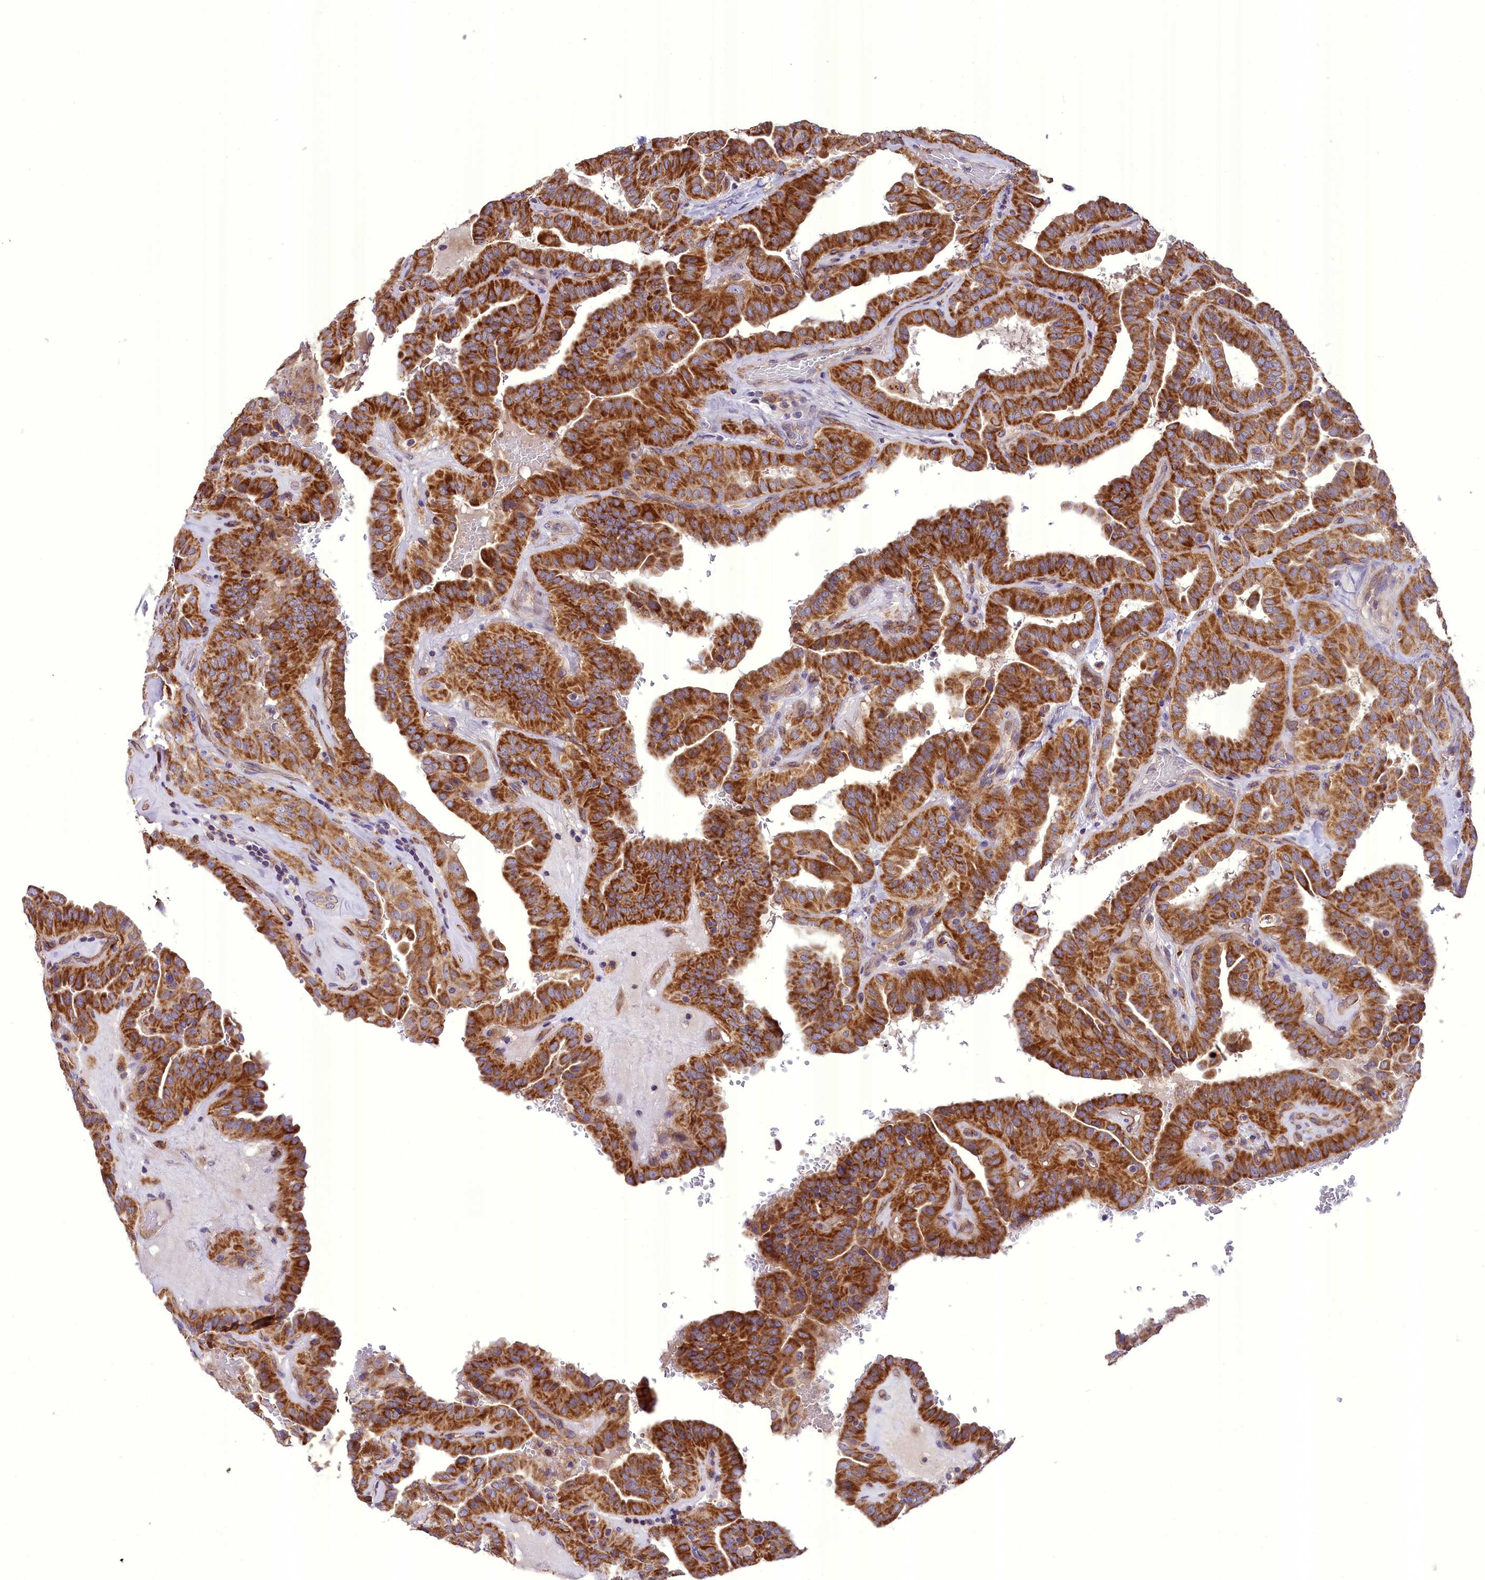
{"staining": {"intensity": "strong", "quantity": ">75%", "location": "cytoplasmic/membranous"}, "tissue": "thyroid cancer", "cell_type": "Tumor cells", "image_type": "cancer", "snomed": [{"axis": "morphology", "description": "Papillary adenocarcinoma, NOS"}, {"axis": "topography", "description": "Thyroid gland"}], "caption": "This photomicrograph exhibits thyroid papillary adenocarcinoma stained with IHC to label a protein in brown. The cytoplasmic/membranous of tumor cells show strong positivity for the protein. Nuclei are counter-stained blue.", "gene": "DNAJB9", "patient": {"sex": "male", "age": 77}}